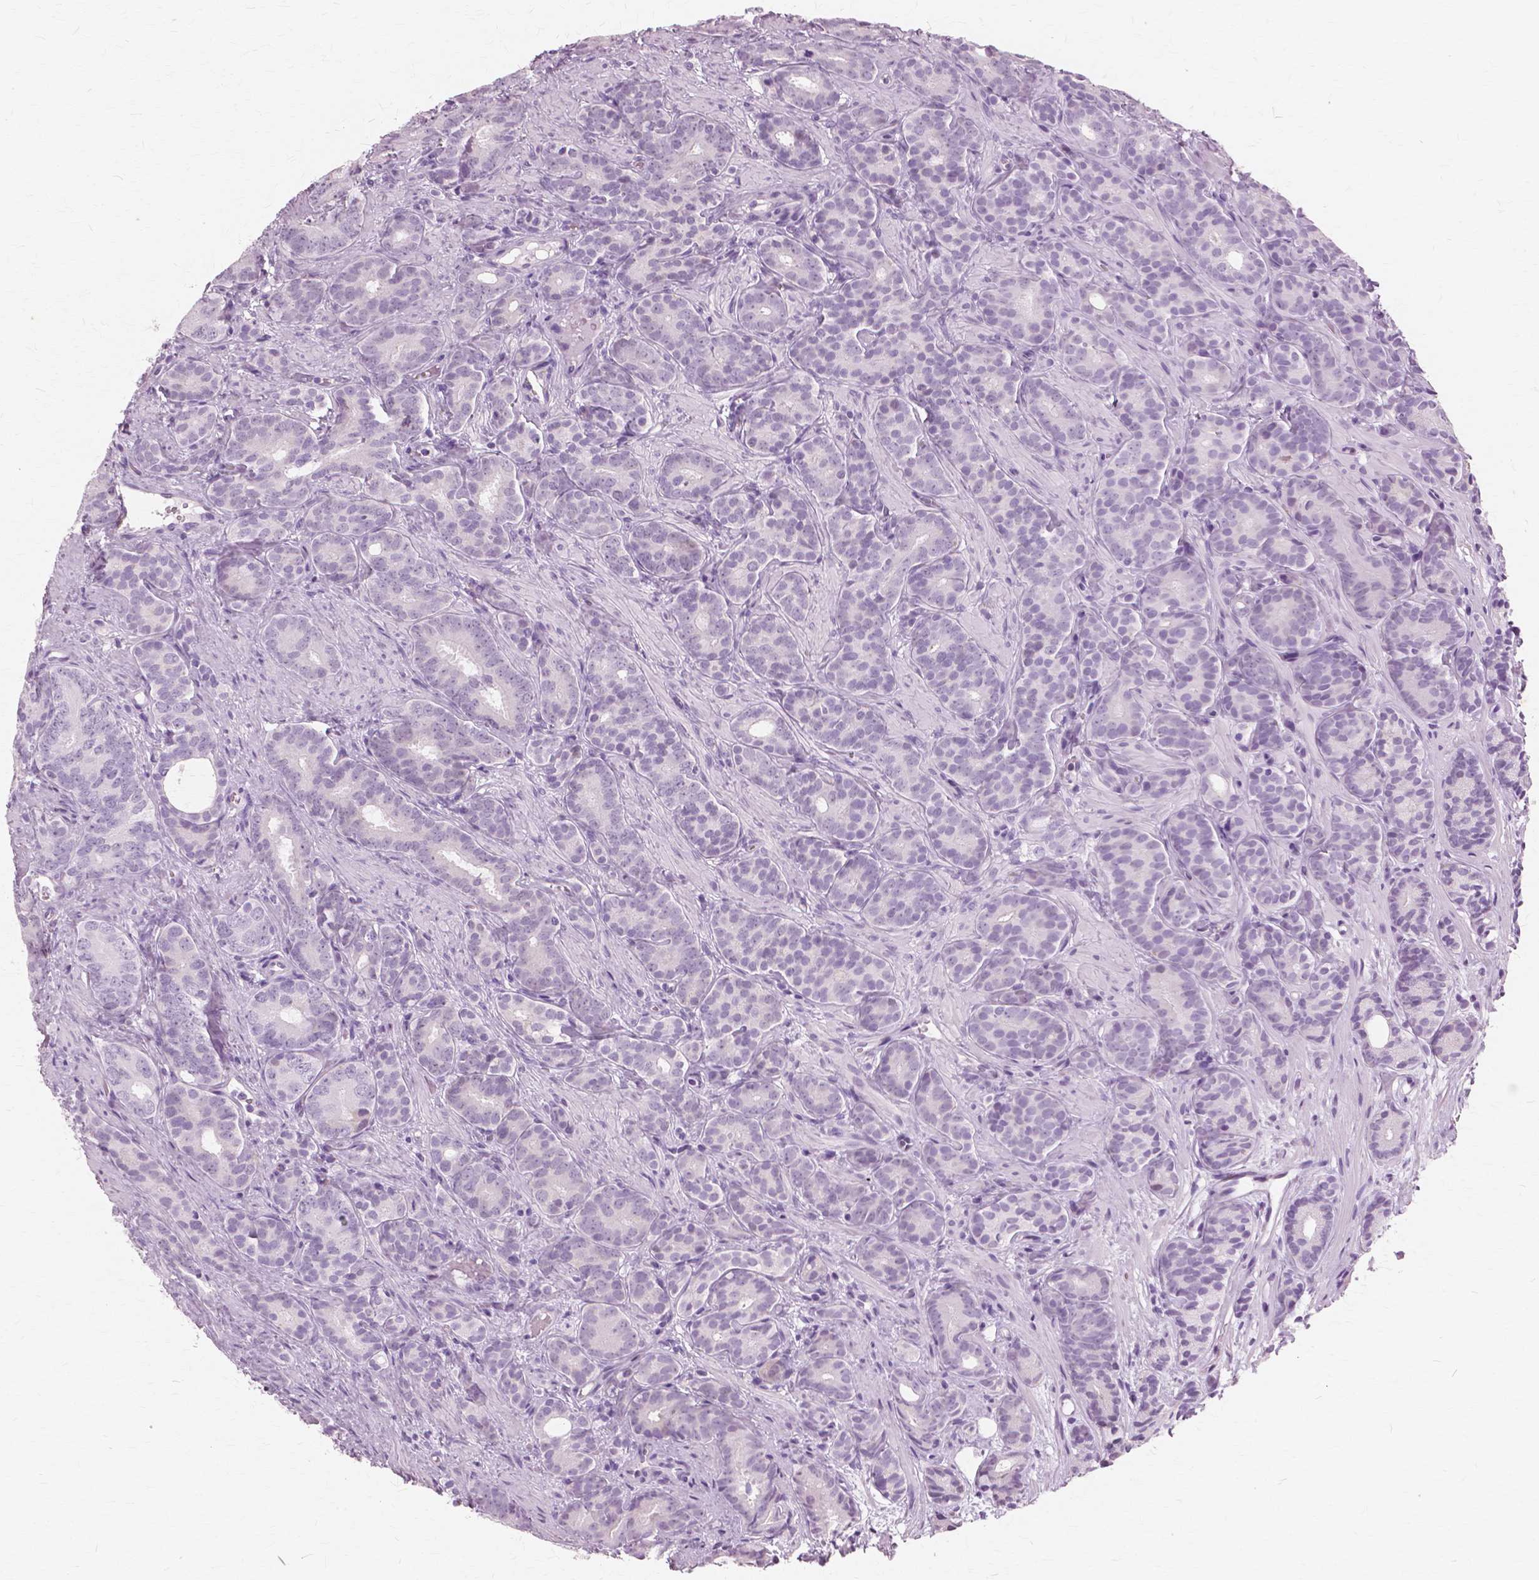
{"staining": {"intensity": "negative", "quantity": "none", "location": "none"}, "tissue": "prostate cancer", "cell_type": "Tumor cells", "image_type": "cancer", "snomed": [{"axis": "morphology", "description": "Adenocarcinoma, High grade"}, {"axis": "topography", "description": "Prostate"}], "caption": "Immunohistochemistry (IHC) of adenocarcinoma (high-grade) (prostate) shows no positivity in tumor cells.", "gene": "SFTPD", "patient": {"sex": "male", "age": 84}}